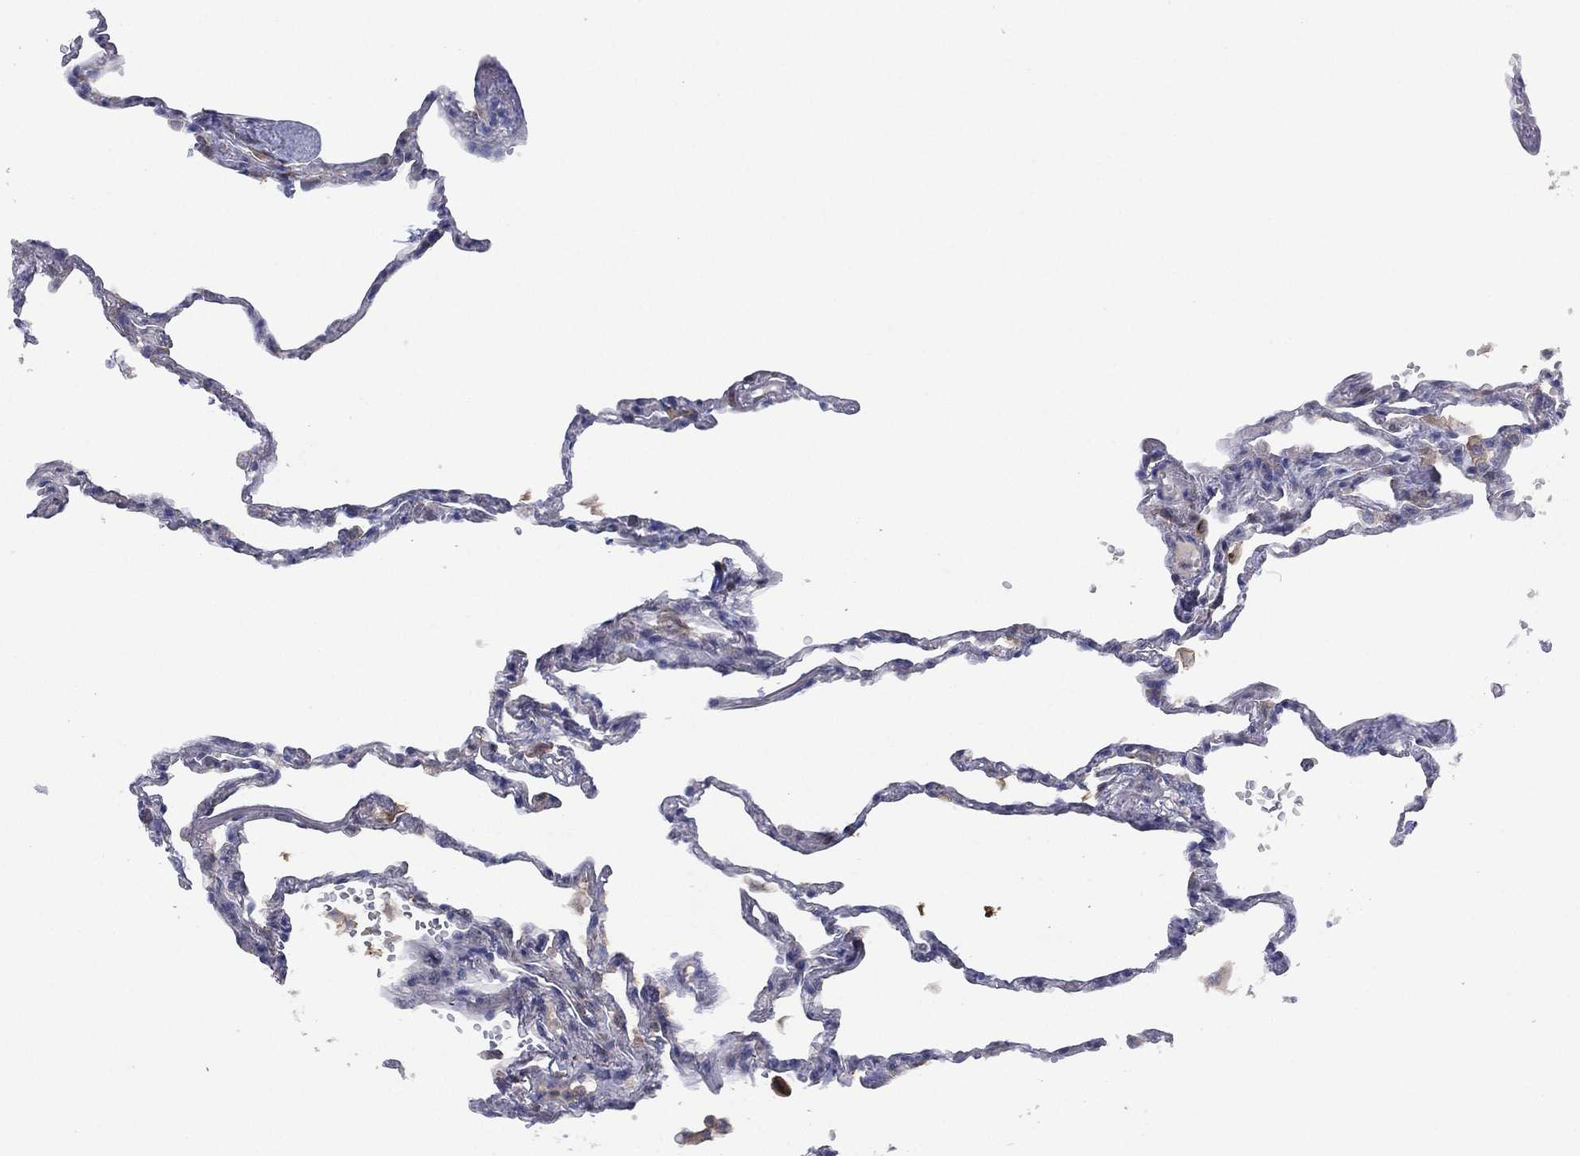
{"staining": {"intensity": "negative", "quantity": "none", "location": "none"}, "tissue": "lung", "cell_type": "Alveolar cells", "image_type": "normal", "snomed": [{"axis": "morphology", "description": "Normal tissue, NOS"}, {"axis": "topography", "description": "Lung"}], "caption": "Lung was stained to show a protein in brown. There is no significant staining in alveolar cells. (Immunohistochemistry, brightfield microscopy, high magnification).", "gene": "DOCK8", "patient": {"sex": "male", "age": 78}}